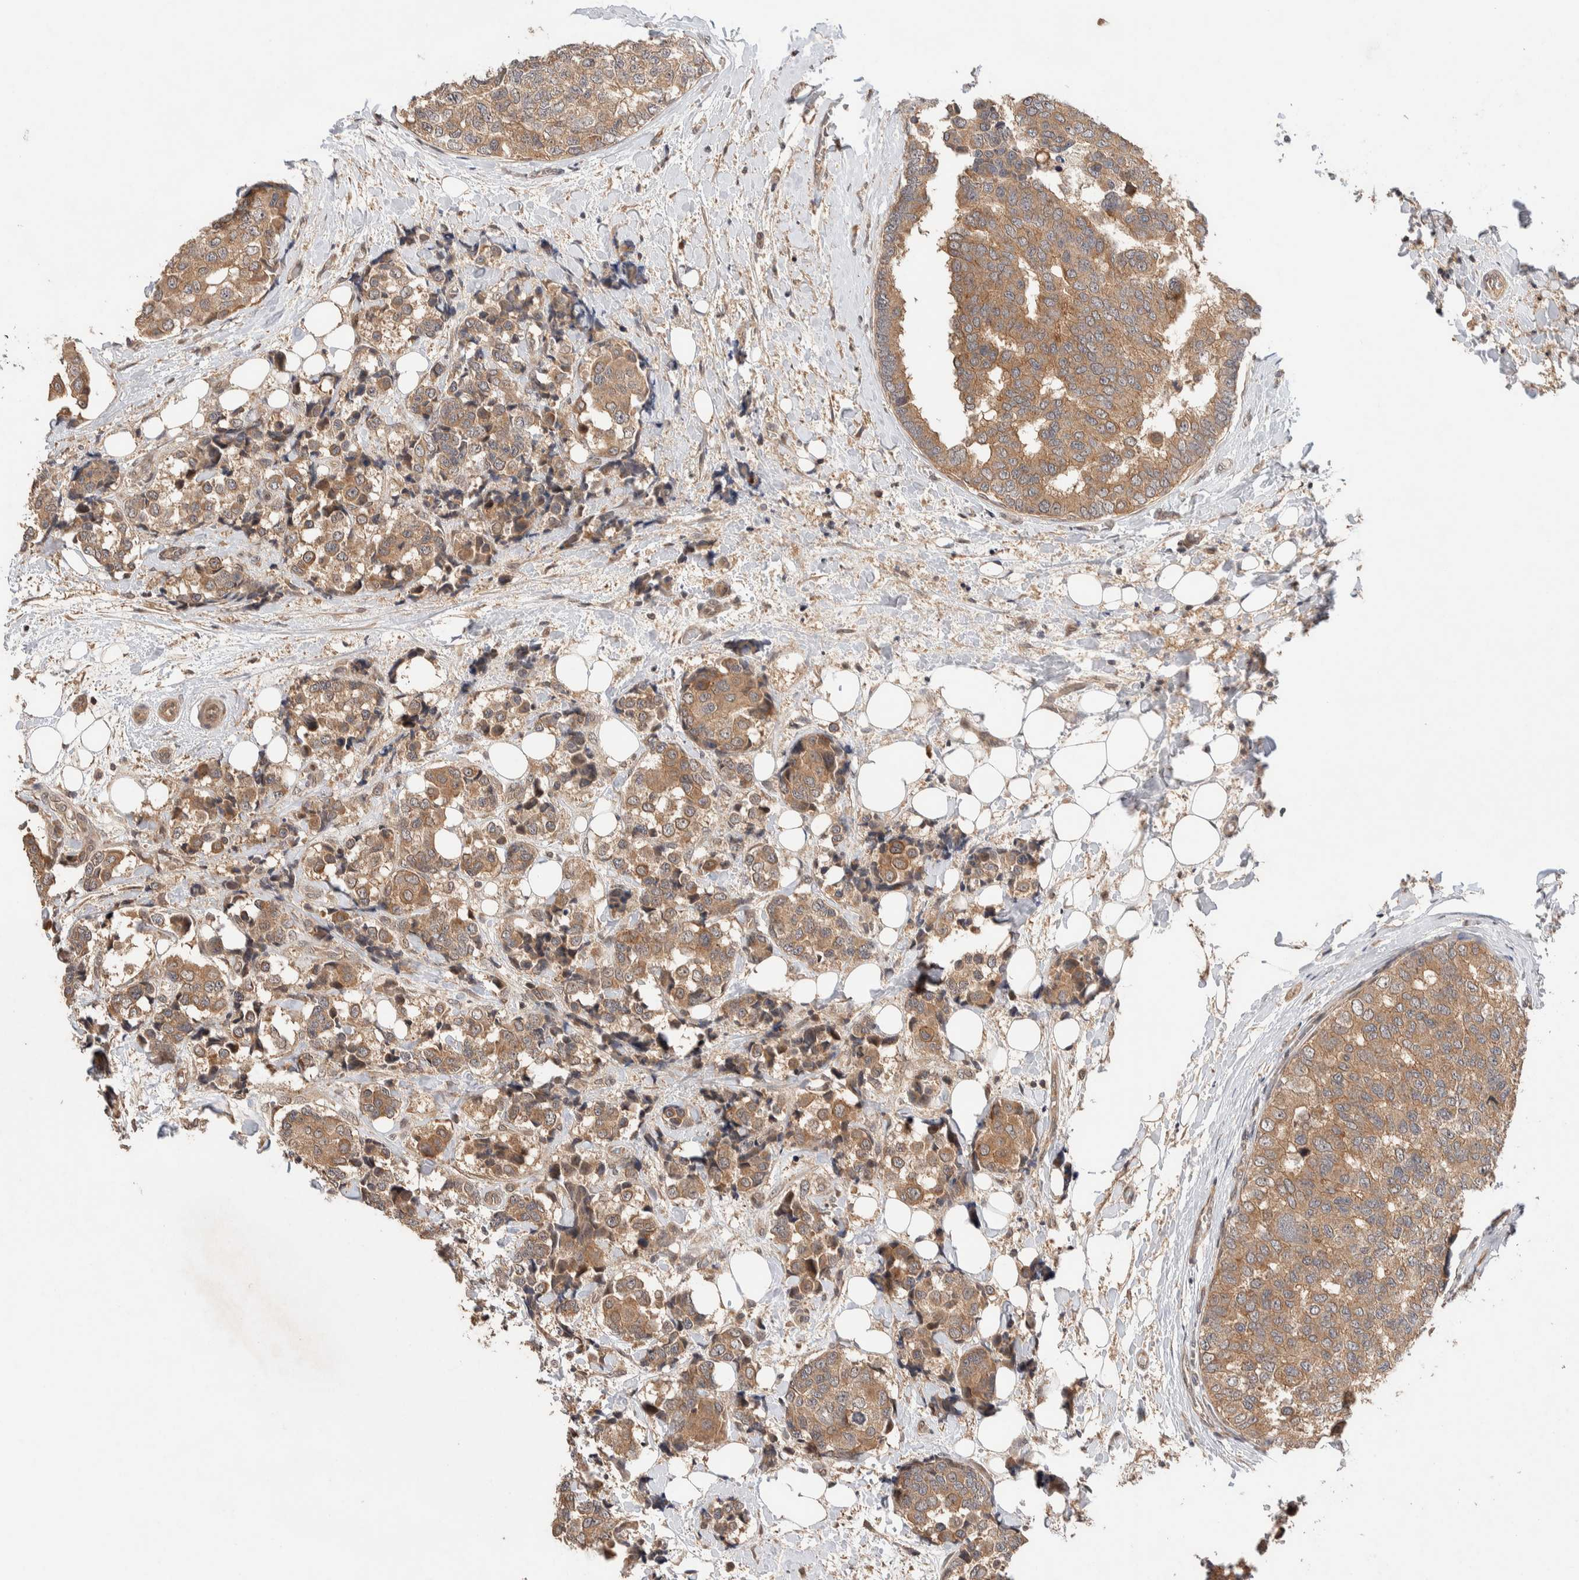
{"staining": {"intensity": "moderate", "quantity": ">75%", "location": "cytoplasmic/membranous"}, "tissue": "breast cancer", "cell_type": "Tumor cells", "image_type": "cancer", "snomed": [{"axis": "morphology", "description": "Normal tissue, NOS"}, {"axis": "morphology", "description": "Duct carcinoma"}, {"axis": "topography", "description": "Breast"}], "caption": "Breast cancer (intraductal carcinoma) tissue displays moderate cytoplasmic/membranous expression in approximately >75% of tumor cells, visualized by immunohistochemistry. Using DAB (3,3'-diaminobenzidine) (brown) and hematoxylin (blue) stains, captured at high magnification using brightfield microscopy.", "gene": "PRDM15", "patient": {"sex": "female", "age": 43}}